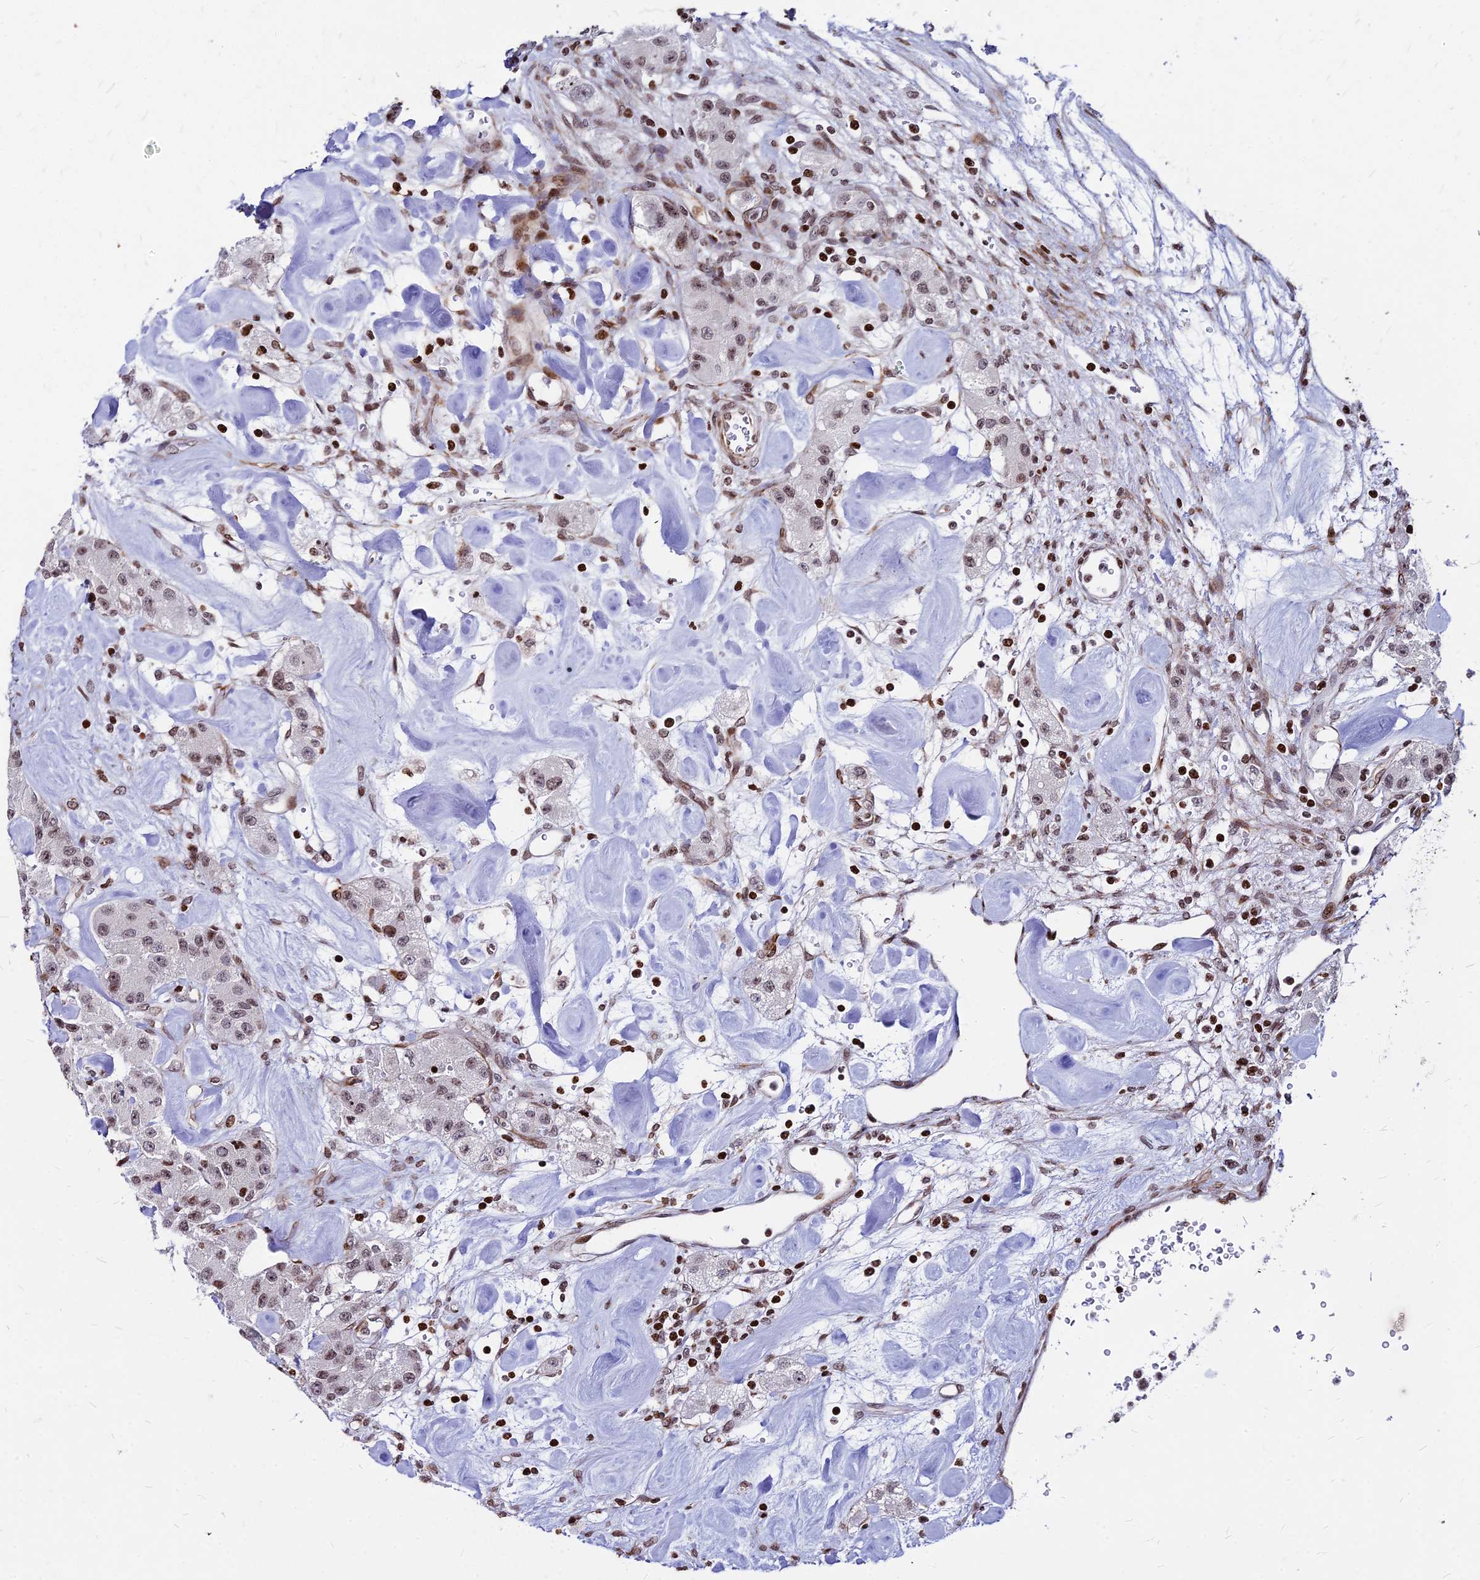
{"staining": {"intensity": "weak", "quantity": ">75%", "location": "nuclear"}, "tissue": "carcinoid", "cell_type": "Tumor cells", "image_type": "cancer", "snomed": [{"axis": "morphology", "description": "Carcinoid, malignant, NOS"}, {"axis": "topography", "description": "Pancreas"}], "caption": "Immunohistochemistry histopathology image of neoplastic tissue: human malignant carcinoid stained using IHC exhibits low levels of weak protein expression localized specifically in the nuclear of tumor cells, appearing as a nuclear brown color.", "gene": "NYAP2", "patient": {"sex": "male", "age": 41}}